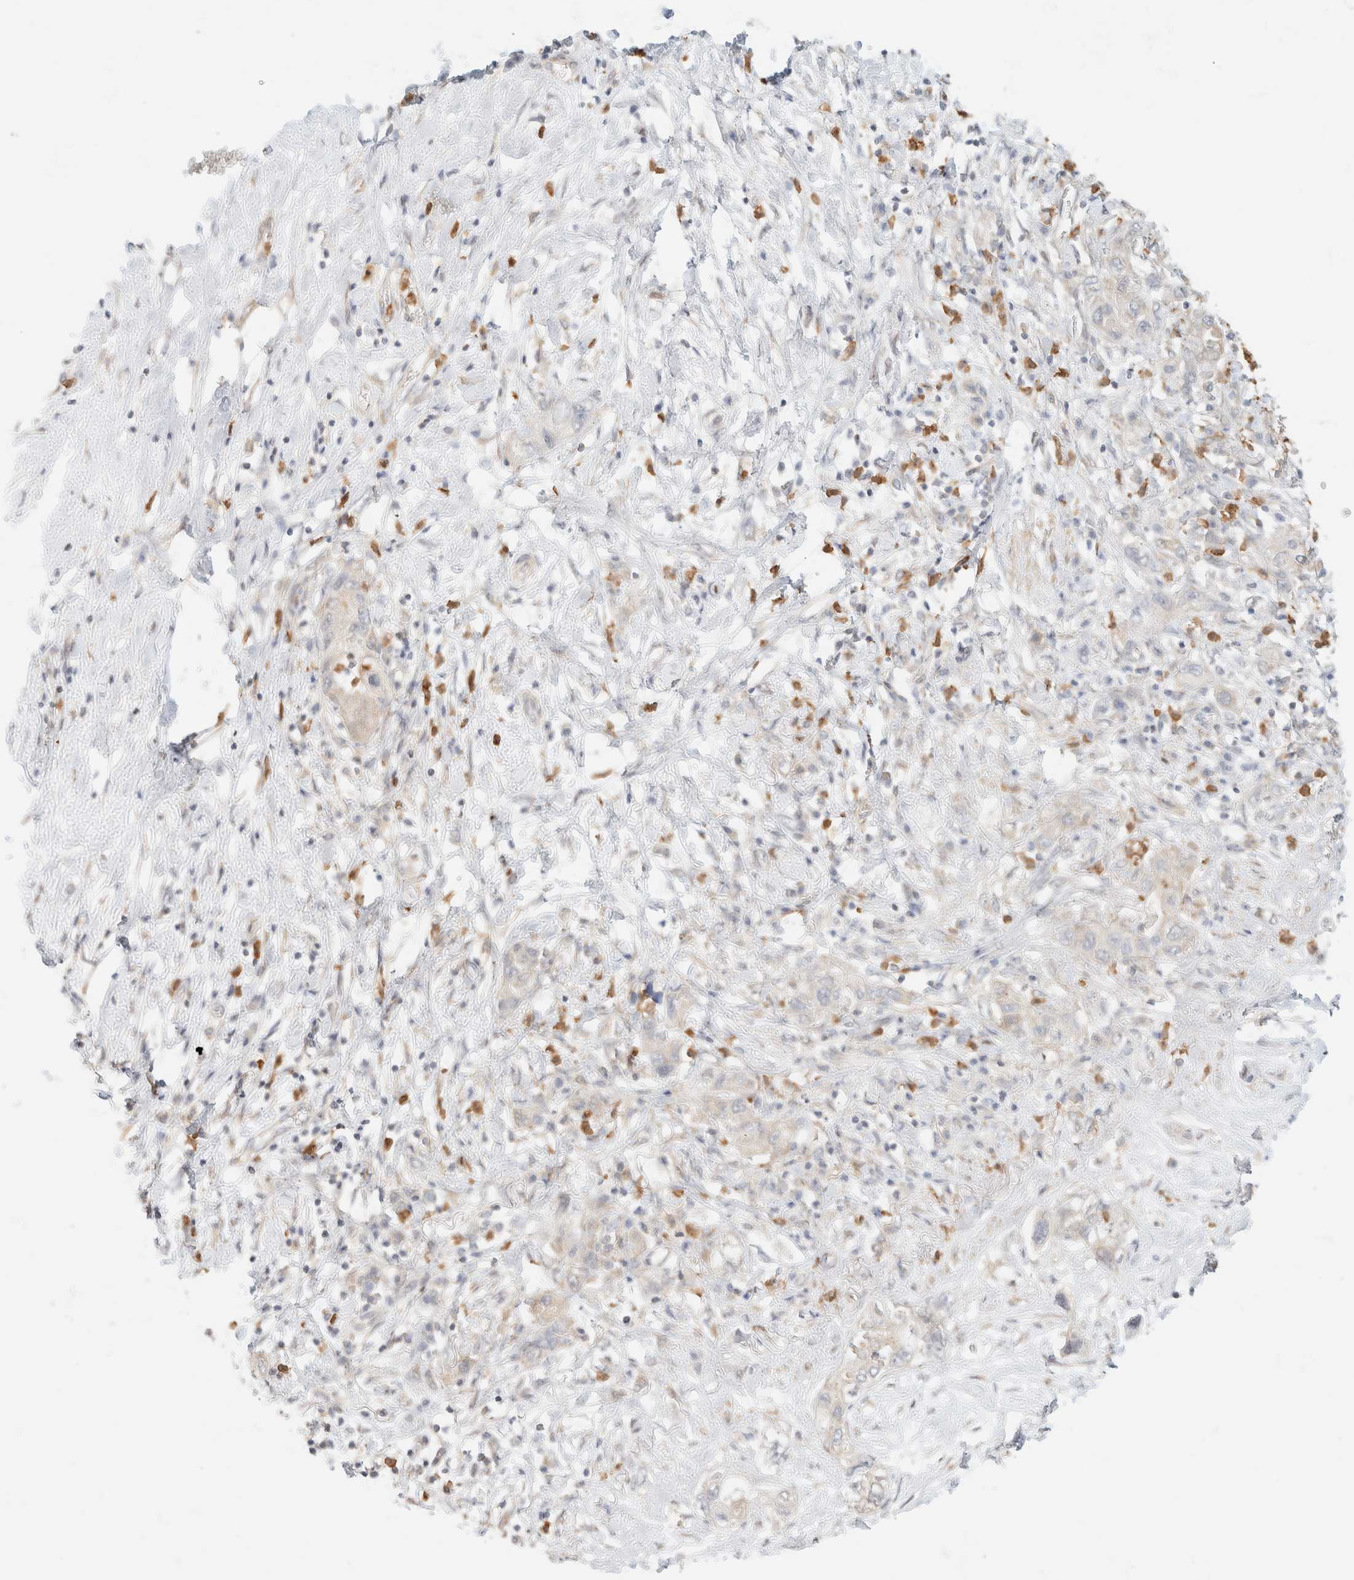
{"staining": {"intensity": "weak", "quantity": "25%-75%", "location": "cytoplasmic/membranous"}, "tissue": "pancreatic cancer", "cell_type": "Tumor cells", "image_type": "cancer", "snomed": [{"axis": "morphology", "description": "Adenocarcinoma, NOS"}, {"axis": "topography", "description": "Pancreas"}], "caption": "Immunohistochemistry of adenocarcinoma (pancreatic) displays low levels of weak cytoplasmic/membranous staining in approximately 25%-75% of tumor cells.", "gene": "GPI", "patient": {"sex": "female", "age": 73}}